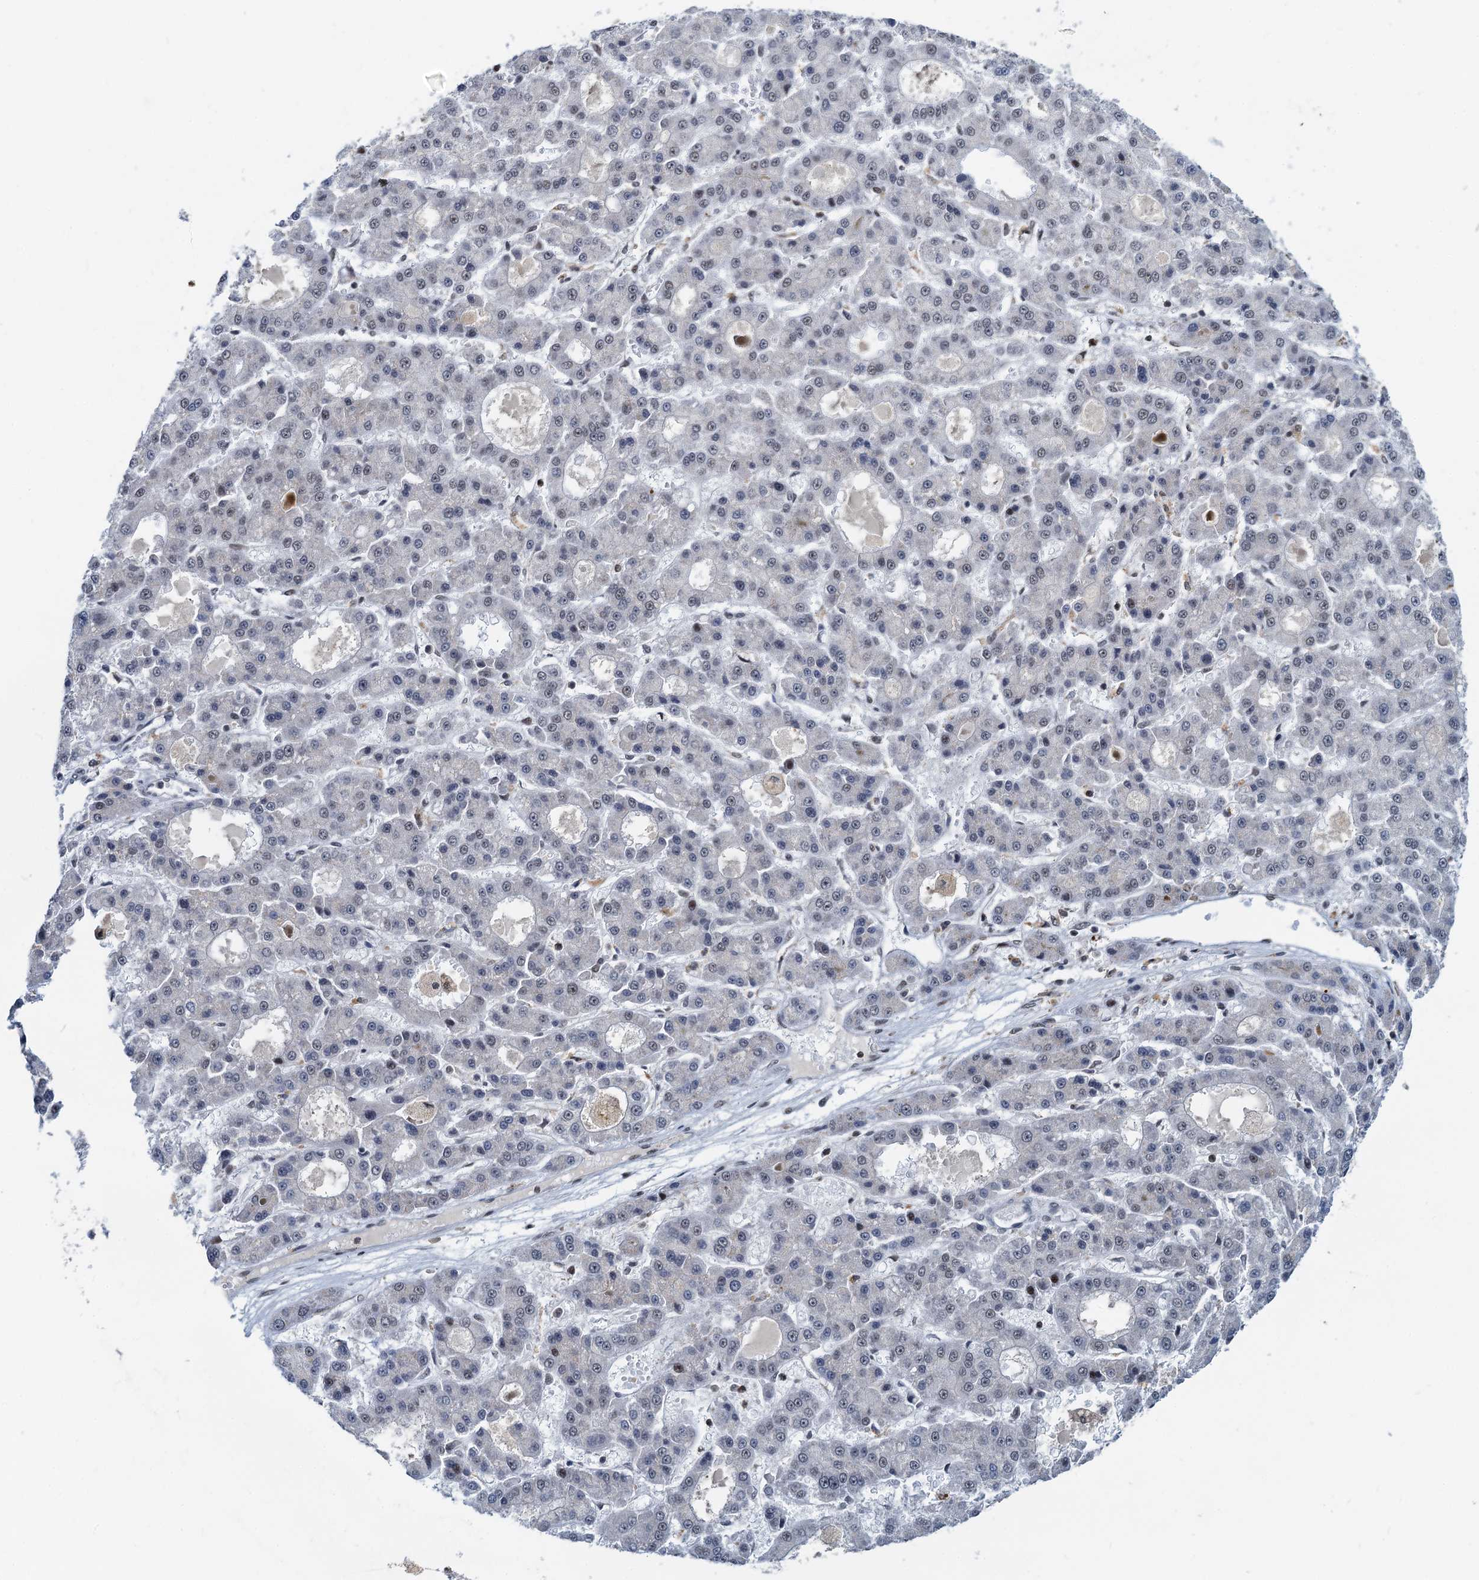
{"staining": {"intensity": "moderate", "quantity": "<25%", "location": "nuclear"}, "tissue": "liver cancer", "cell_type": "Tumor cells", "image_type": "cancer", "snomed": [{"axis": "morphology", "description": "Carcinoma, Hepatocellular, NOS"}, {"axis": "topography", "description": "Liver"}], "caption": "A photomicrograph of hepatocellular carcinoma (liver) stained for a protein reveals moderate nuclear brown staining in tumor cells.", "gene": "RBM26", "patient": {"sex": "male", "age": 70}}